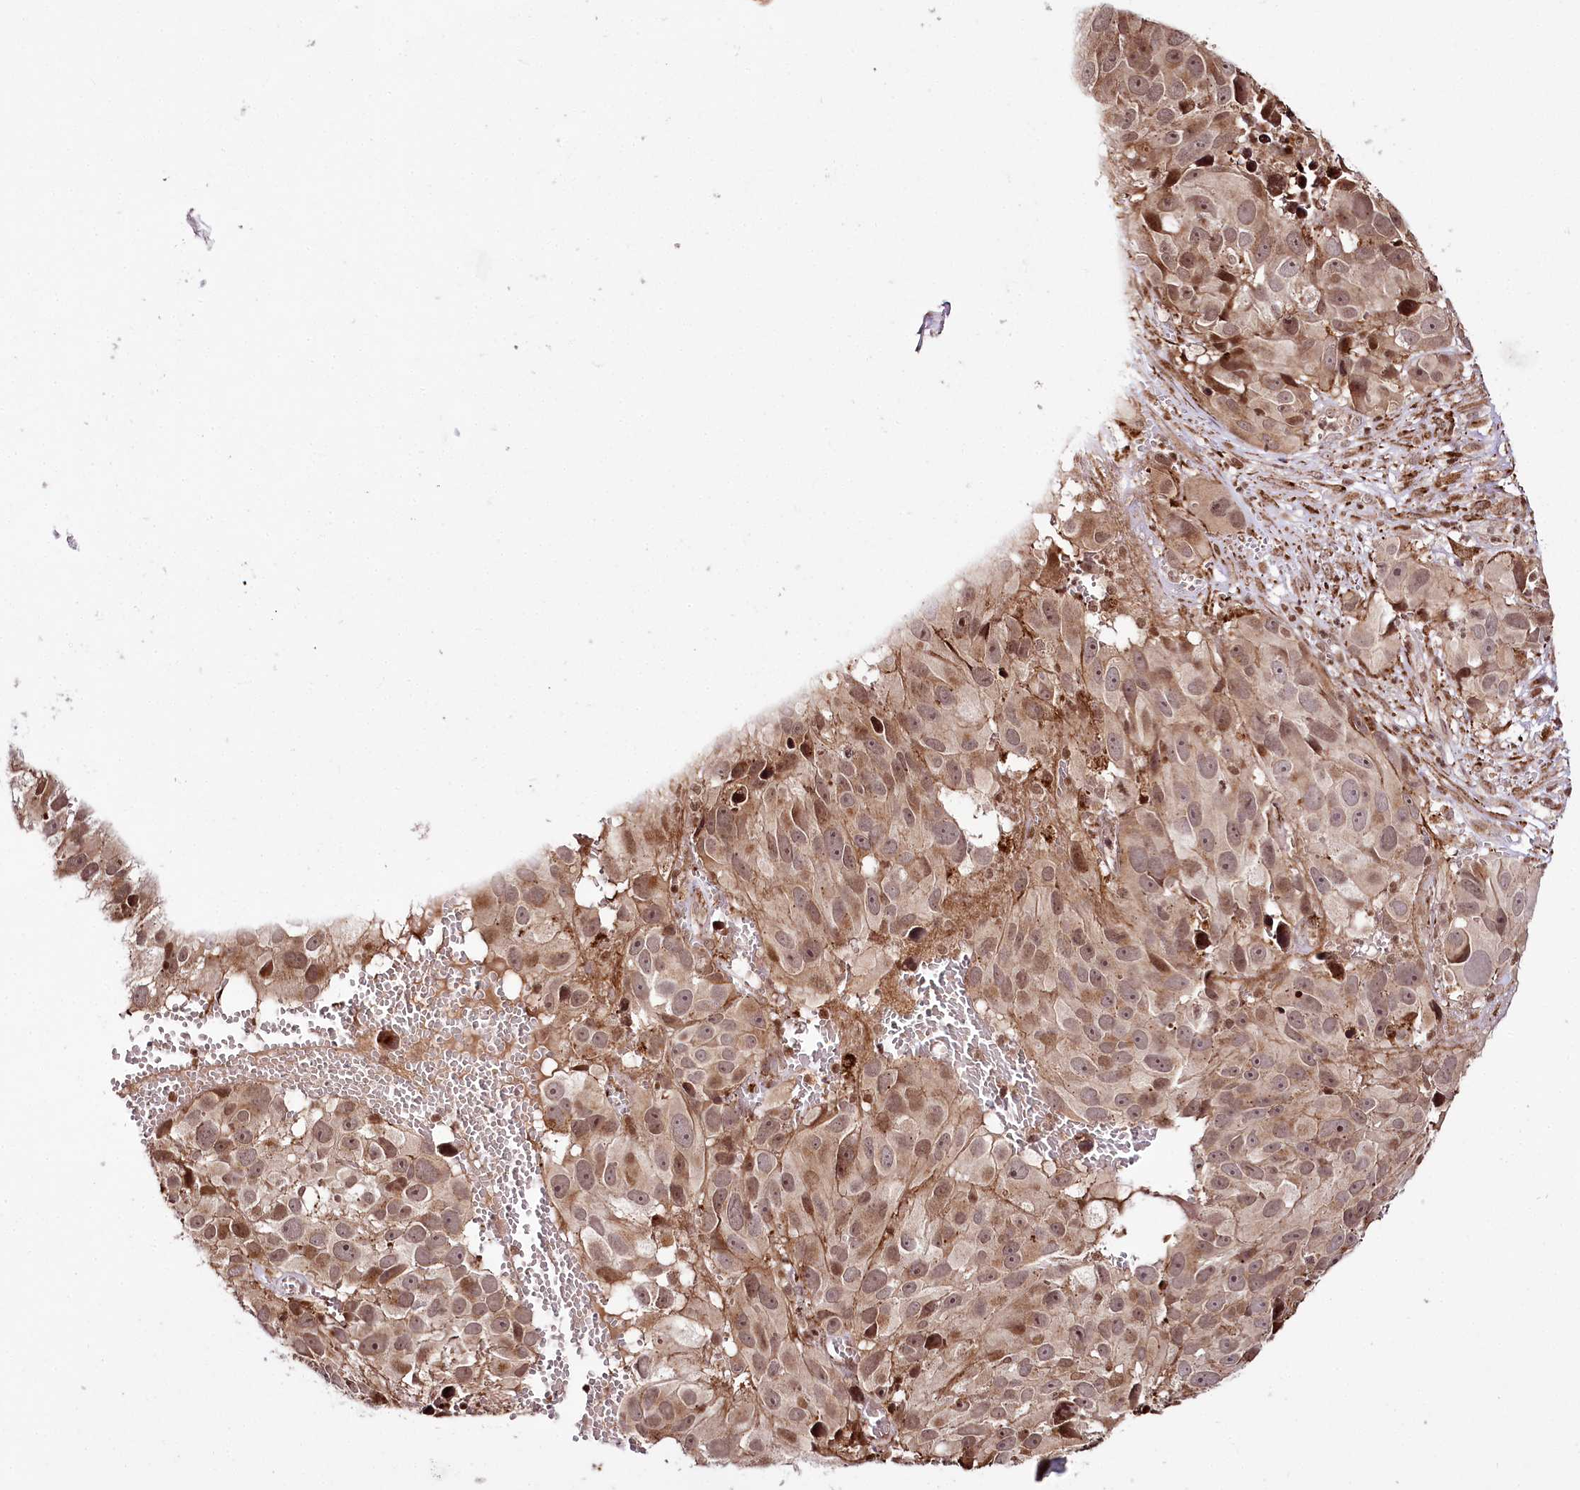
{"staining": {"intensity": "moderate", "quantity": "25%-75%", "location": "nuclear"}, "tissue": "melanoma", "cell_type": "Tumor cells", "image_type": "cancer", "snomed": [{"axis": "morphology", "description": "Malignant melanoma, NOS"}, {"axis": "topography", "description": "Skin"}], "caption": "Moderate nuclear staining is seen in approximately 25%-75% of tumor cells in melanoma. The protein is stained brown, and the nuclei are stained in blue (DAB IHC with brightfield microscopy, high magnification).", "gene": "HOXC8", "patient": {"sex": "male", "age": 84}}